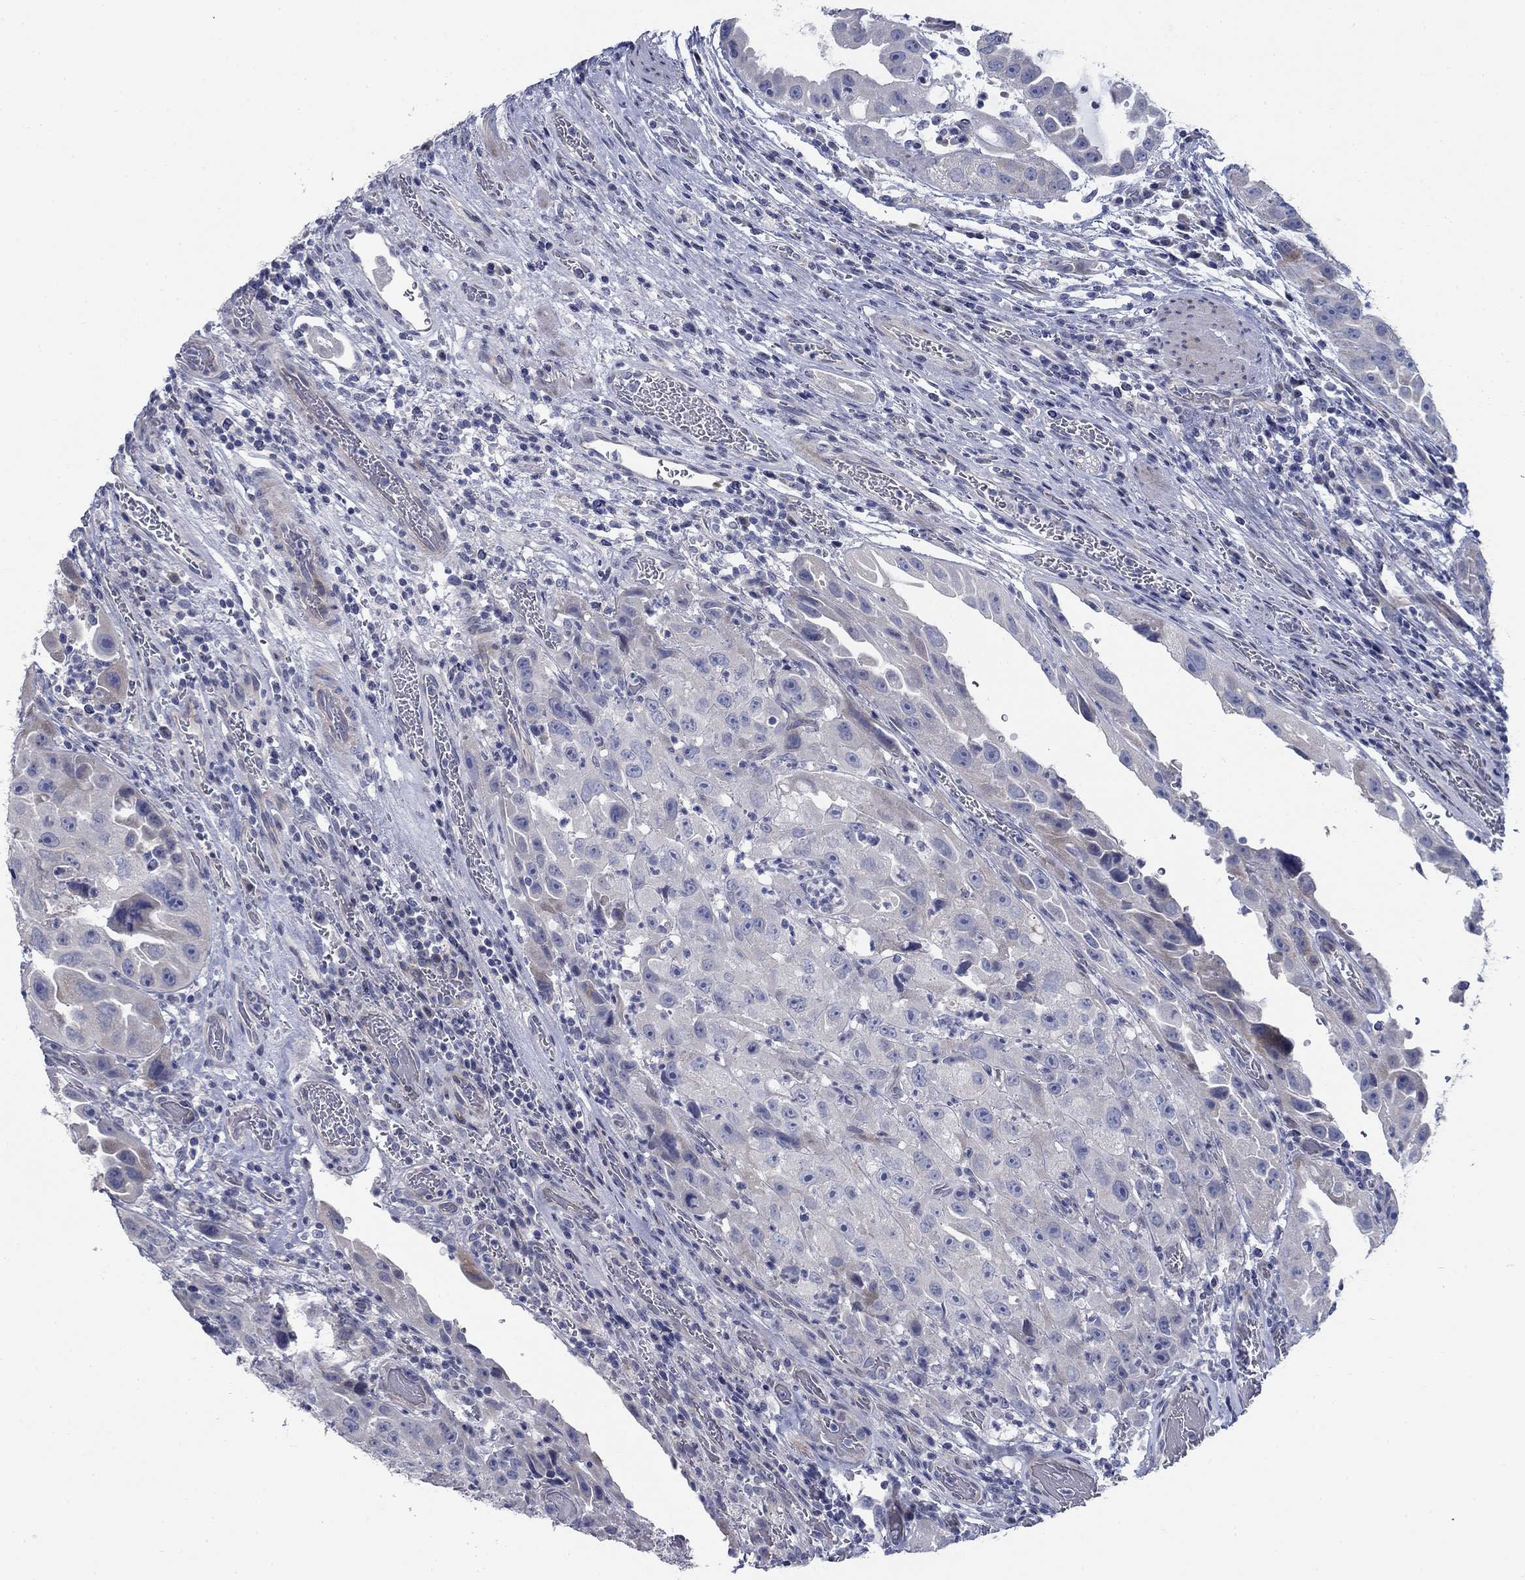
{"staining": {"intensity": "negative", "quantity": "none", "location": "none"}, "tissue": "urothelial cancer", "cell_type": "Tumor cells", "image_type": "cancer", "snomed": [{"axis": "morphology", "description": "Urothelial carcinoma, High grade"}, {"axis": "topography", "description": "Urinary bladder"}], "caption": "This image is of high-grade urothelial carcinoma stained with immunohistochemistry (IHC) to label a protein in brown with the nuclei are counter-stained blue. There is no expression in tumor cells. (DAB (3,3'-diaminobenzidine) immunohistochemistry (IHC) with hematoxylin counter stain).", "gene": "DNER", "patient": {"sex": "female", "age": 41}}